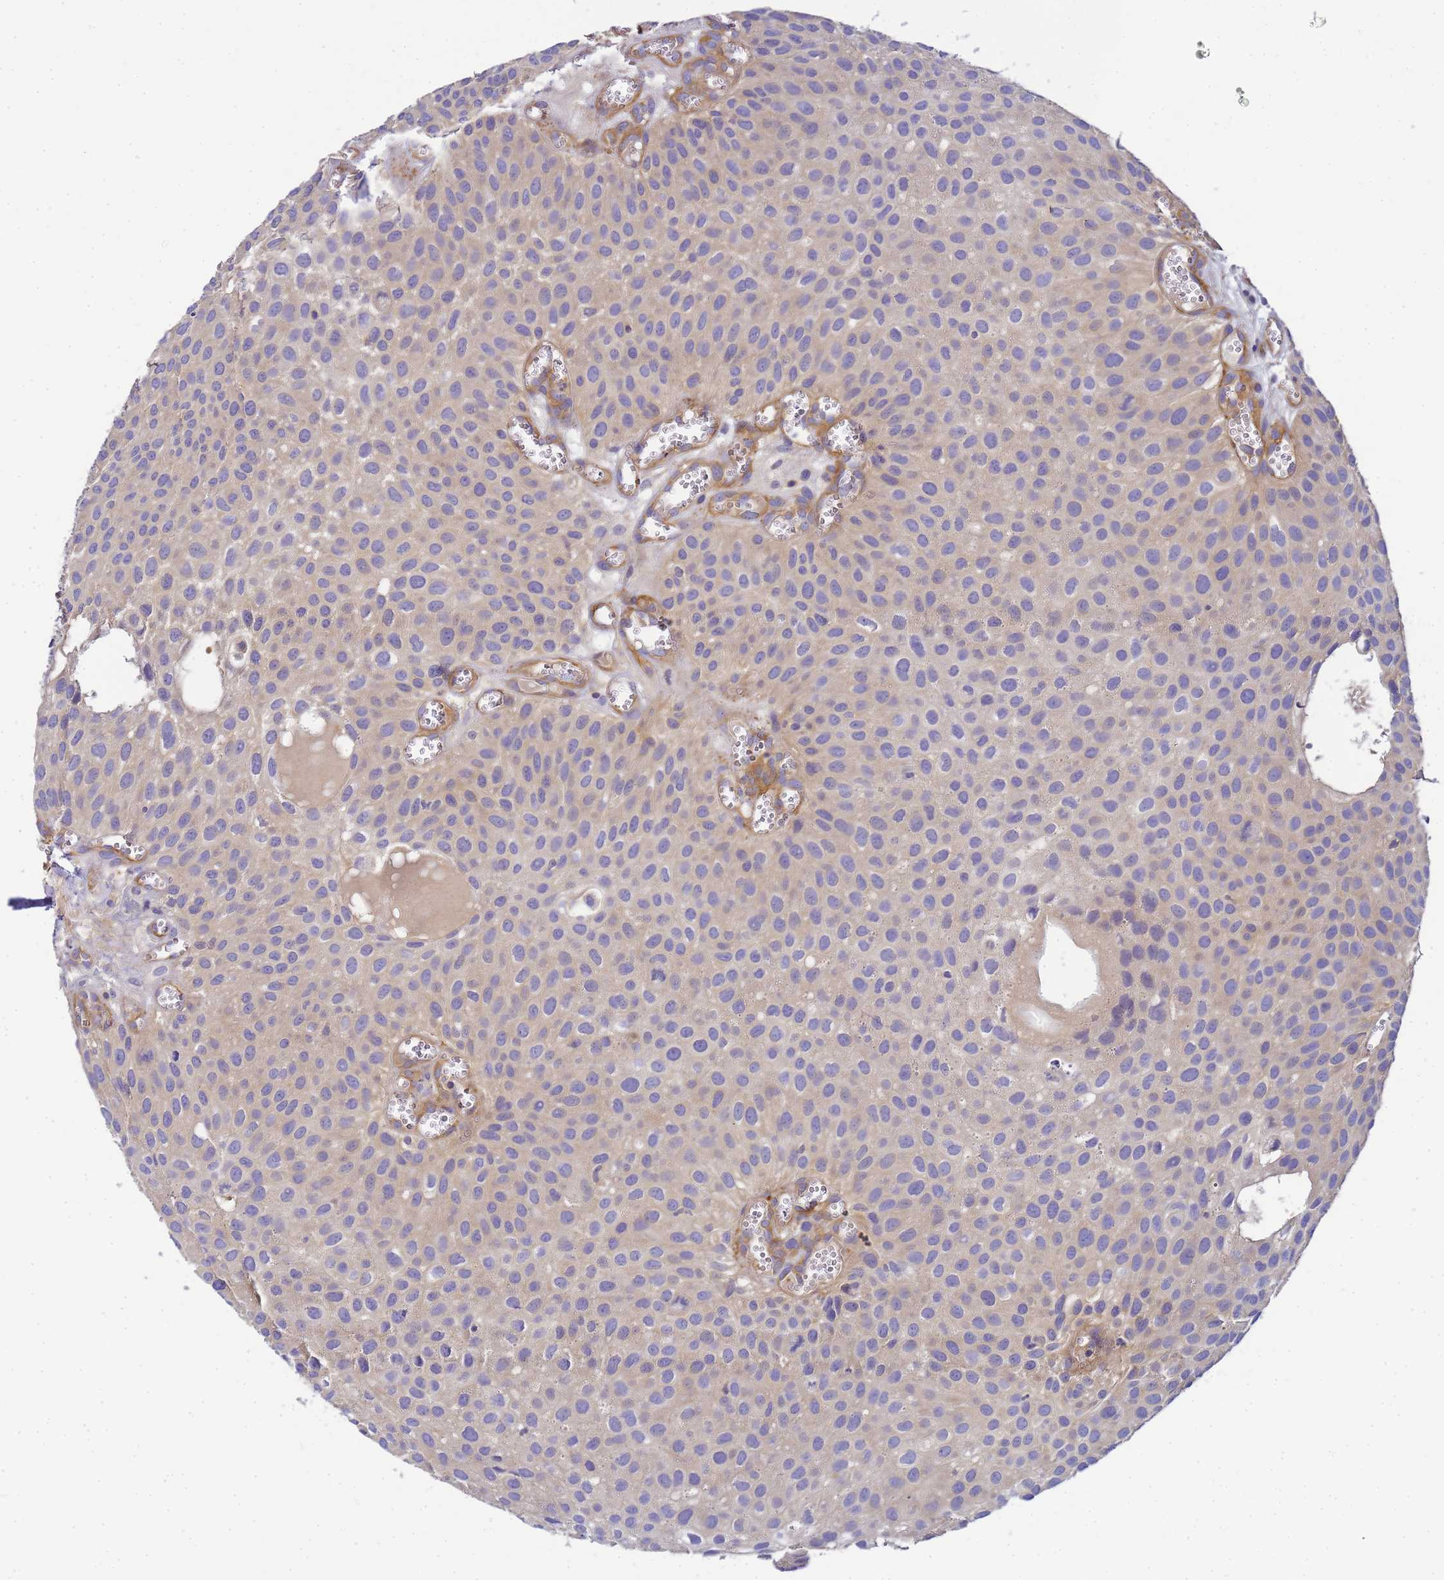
{"staining": {"intensity": "negative", "quantity": "none", "location": "none"}, "tissue": "urothelial cancer", "cell_type": "Tumor cells", "image_type": "cancer", "snomed": [{"axis": "morphology", "description": "Urothelial carcinoma, Low grade"}, {"axis": "topography", "description": "Urinary bladder"}], "caption": "An image of human low-grade urothelial carcinoma is negative for staining in tumor cells. (DAB (3,3'-diaminobenzidine) immunohistochemistry, high magnification).", "gene": "MYL12A", "patient": {"sex": "male", "age": 88}}